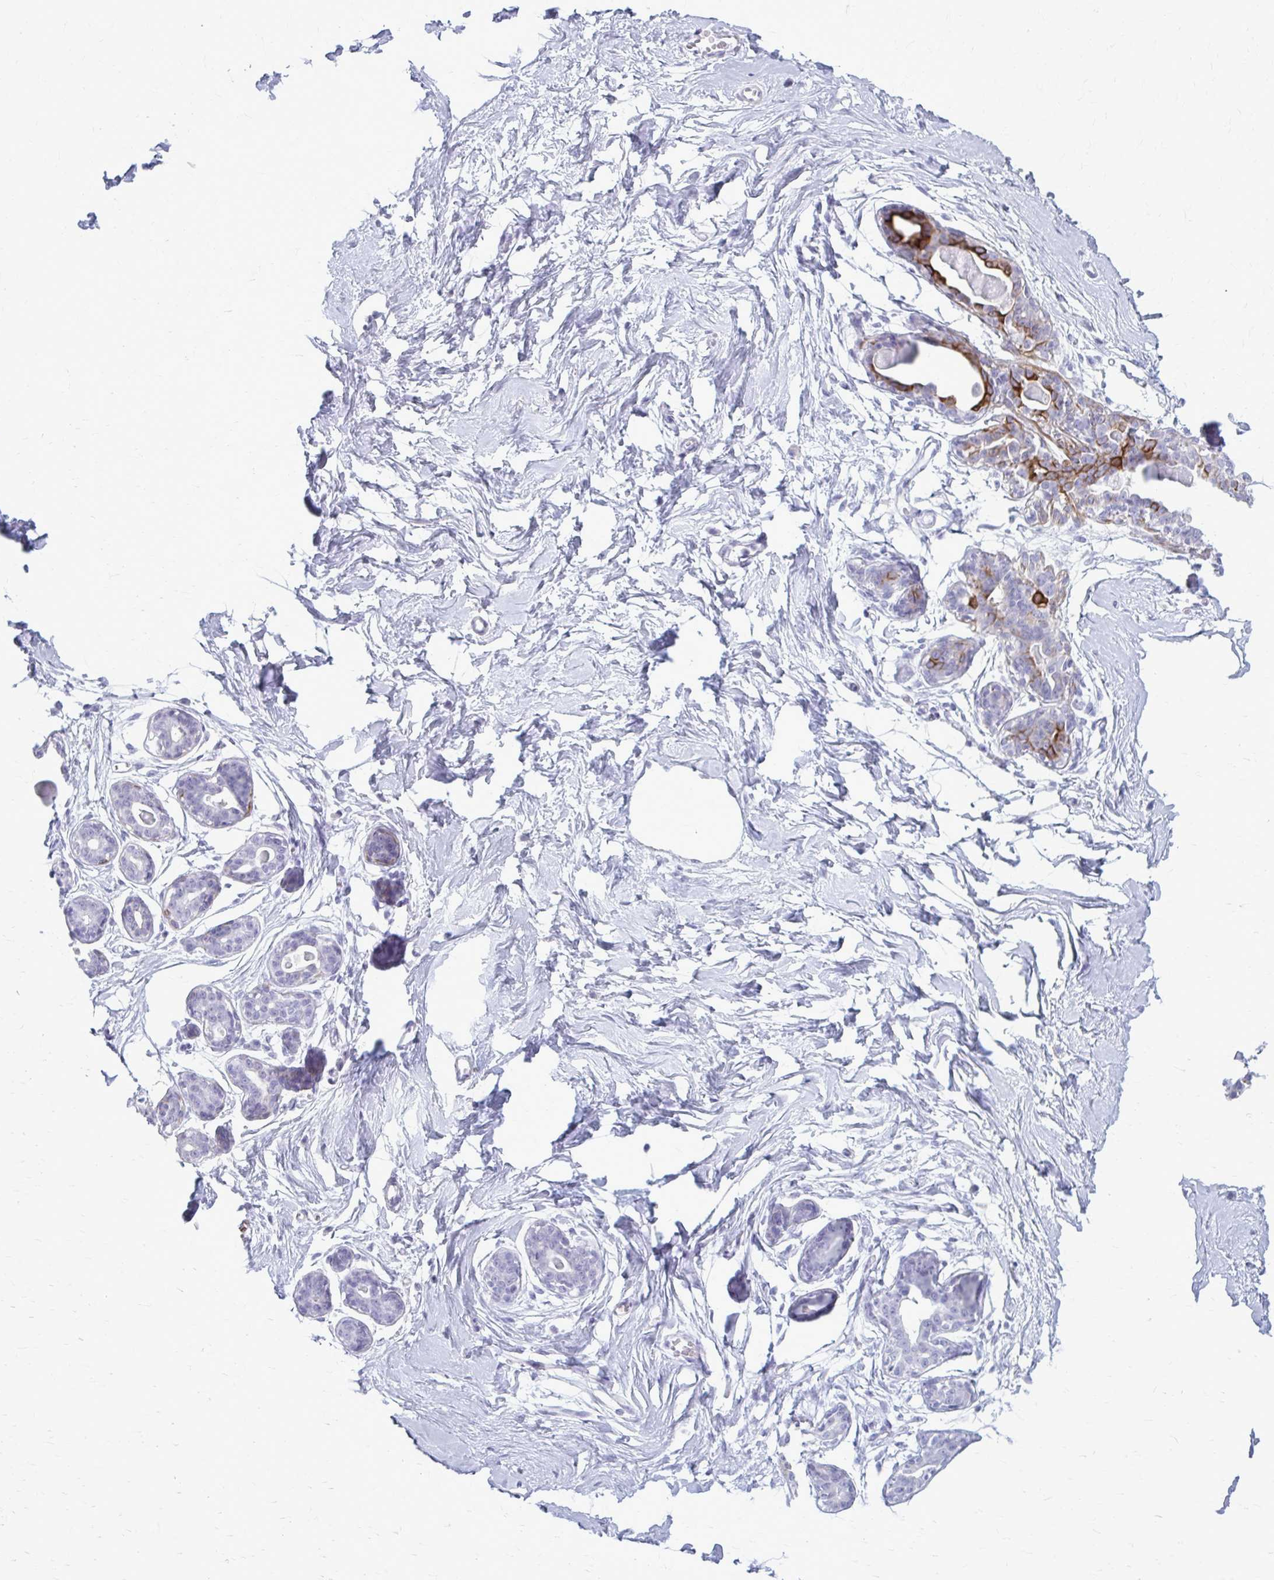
{"staining": {"intensity": "negative", "quantity": "none", "location": "none"}, "tissue": "breast", "cell_type": "Adipocytes", "image_type": "normal", "snomed": [{"axis": "morphology", "description": "Normal tissue, NOS"}, {"axis": "topography", "description": "Breast"}], "caption": "Immunohistochemistry of normal human breast shows no staining in adipocytes.", "gene": "KRT5", "patient": {"sex": "female", "age": 45}}